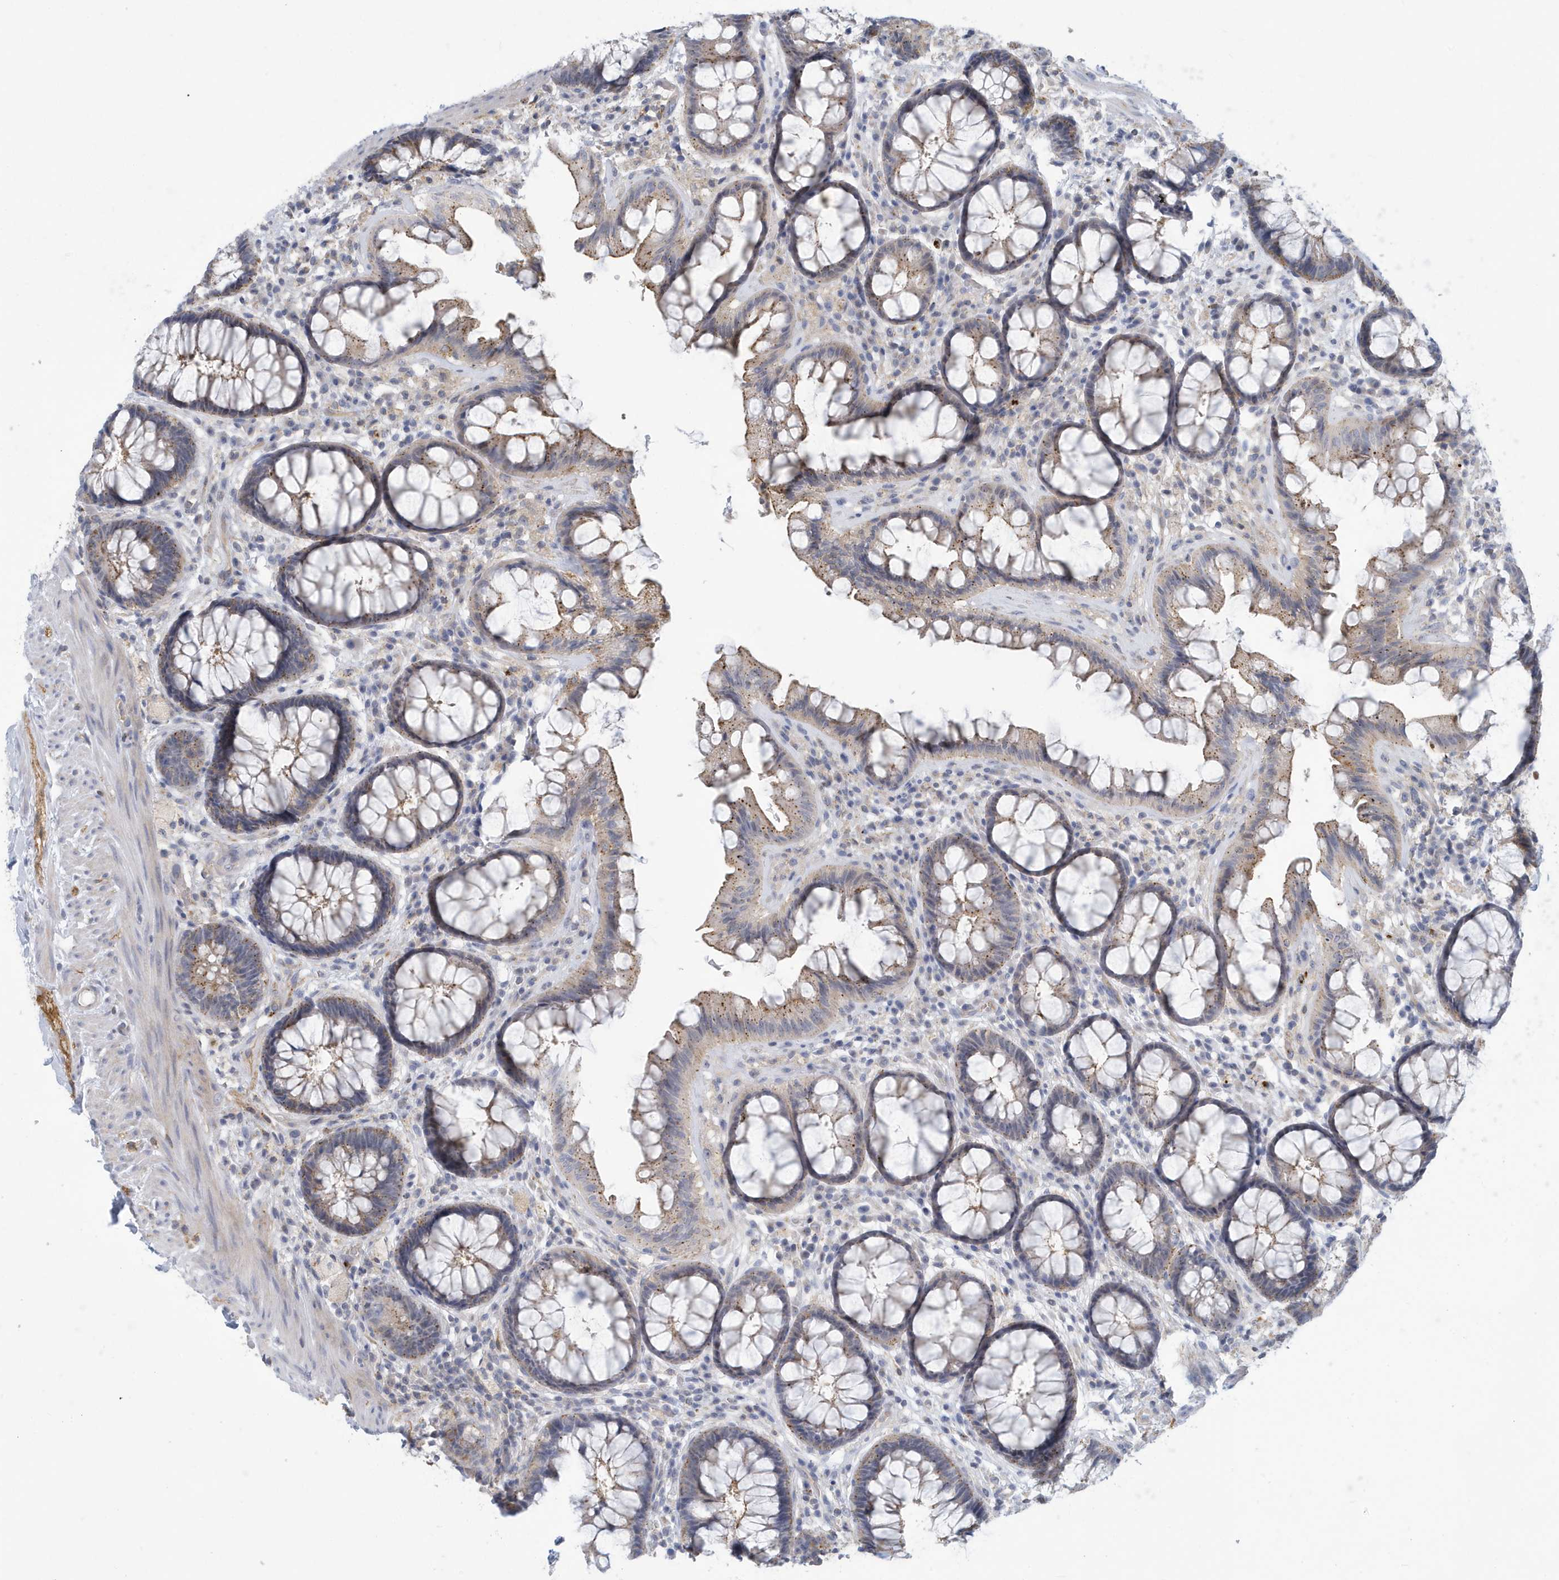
{"staining": {"intensity": "moderate", "quantity": "25%-75%", "location": "cytoplasmic/membranous"}, "tissue": "rectum", "cell_type": "Glandular cells", "image_type": "normal", "snomed": [{"axis": "morphology", "description": "Normal tissue, NOS"}, {"axis": "topography", "description": "Rectum"}], "caption": "A micrograph showing moderate cytoplasmic/membranous positivity in about 25%-75% of glandular cells in benign rectum, as visualized by brown immunohistochemical staining.", "gene": "VTA1", "patient": {"sex": "female", "age": 46}}